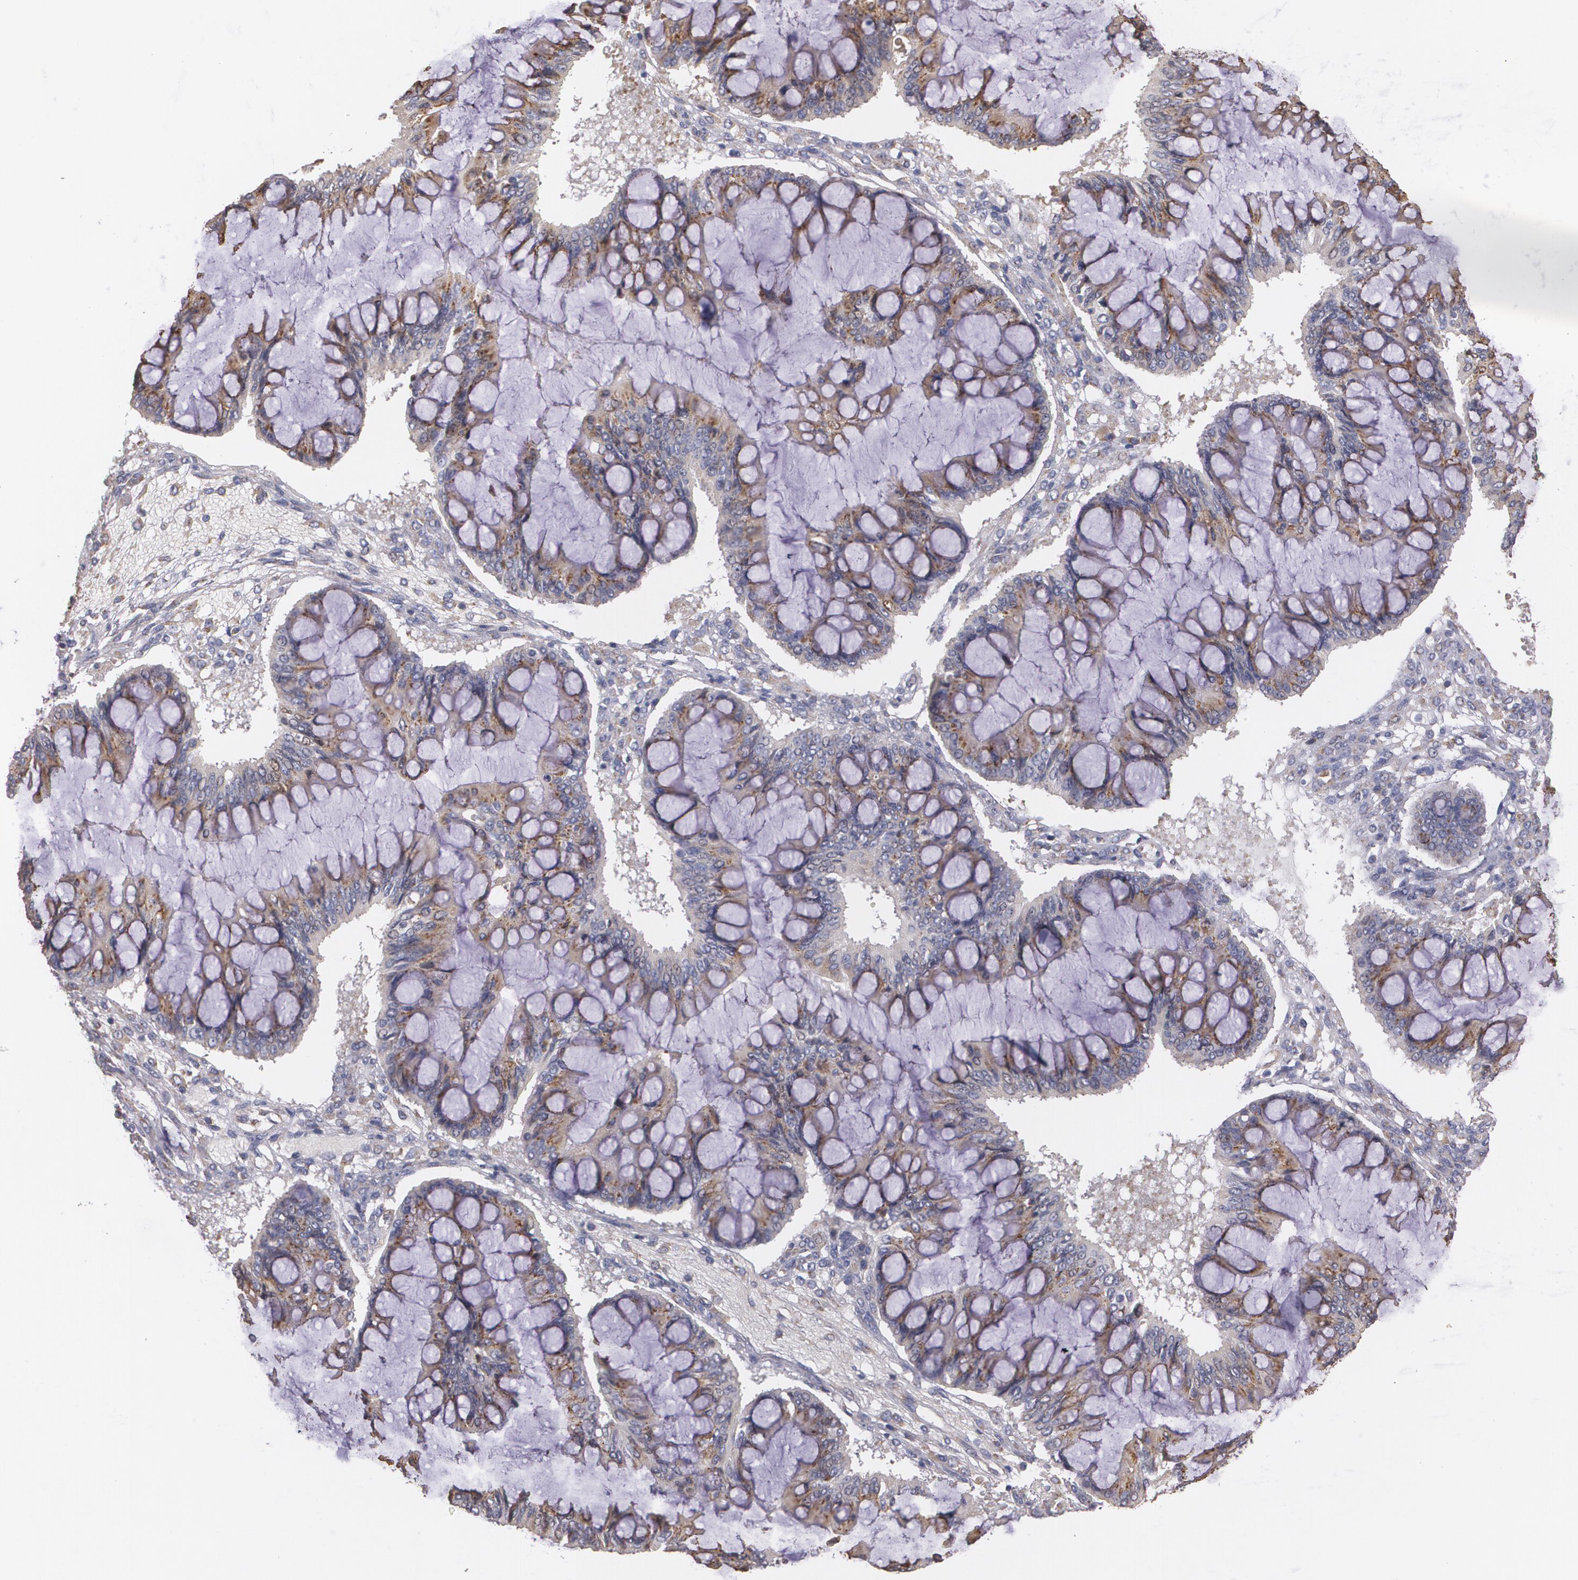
{"staining": {"intensity": "moderate", "quantity": ">75%", "location": "cytoplasmic/membranous"}, "tissue": "ovarian cancer", "cell_type": "Tumor cells", "image_type": "cancer", "snomed": [{"axis": "morphology", "description": "Cystadenocarcinoma, mucinous, NOS"}, {"axis": "topography", "description": "Ovary"}], "caption": "Immunohistochemistry (DAB (3,3'-diaminobenzidine)) staining of human ovarian cancer (mucinous cystadenocarcinoma) demonstrates moderate cytoplasmic/membranous protein positivity in about >75% of tumor cells.", "gene": "ATF3", "patient": {"sex": "female", "age": 73}}